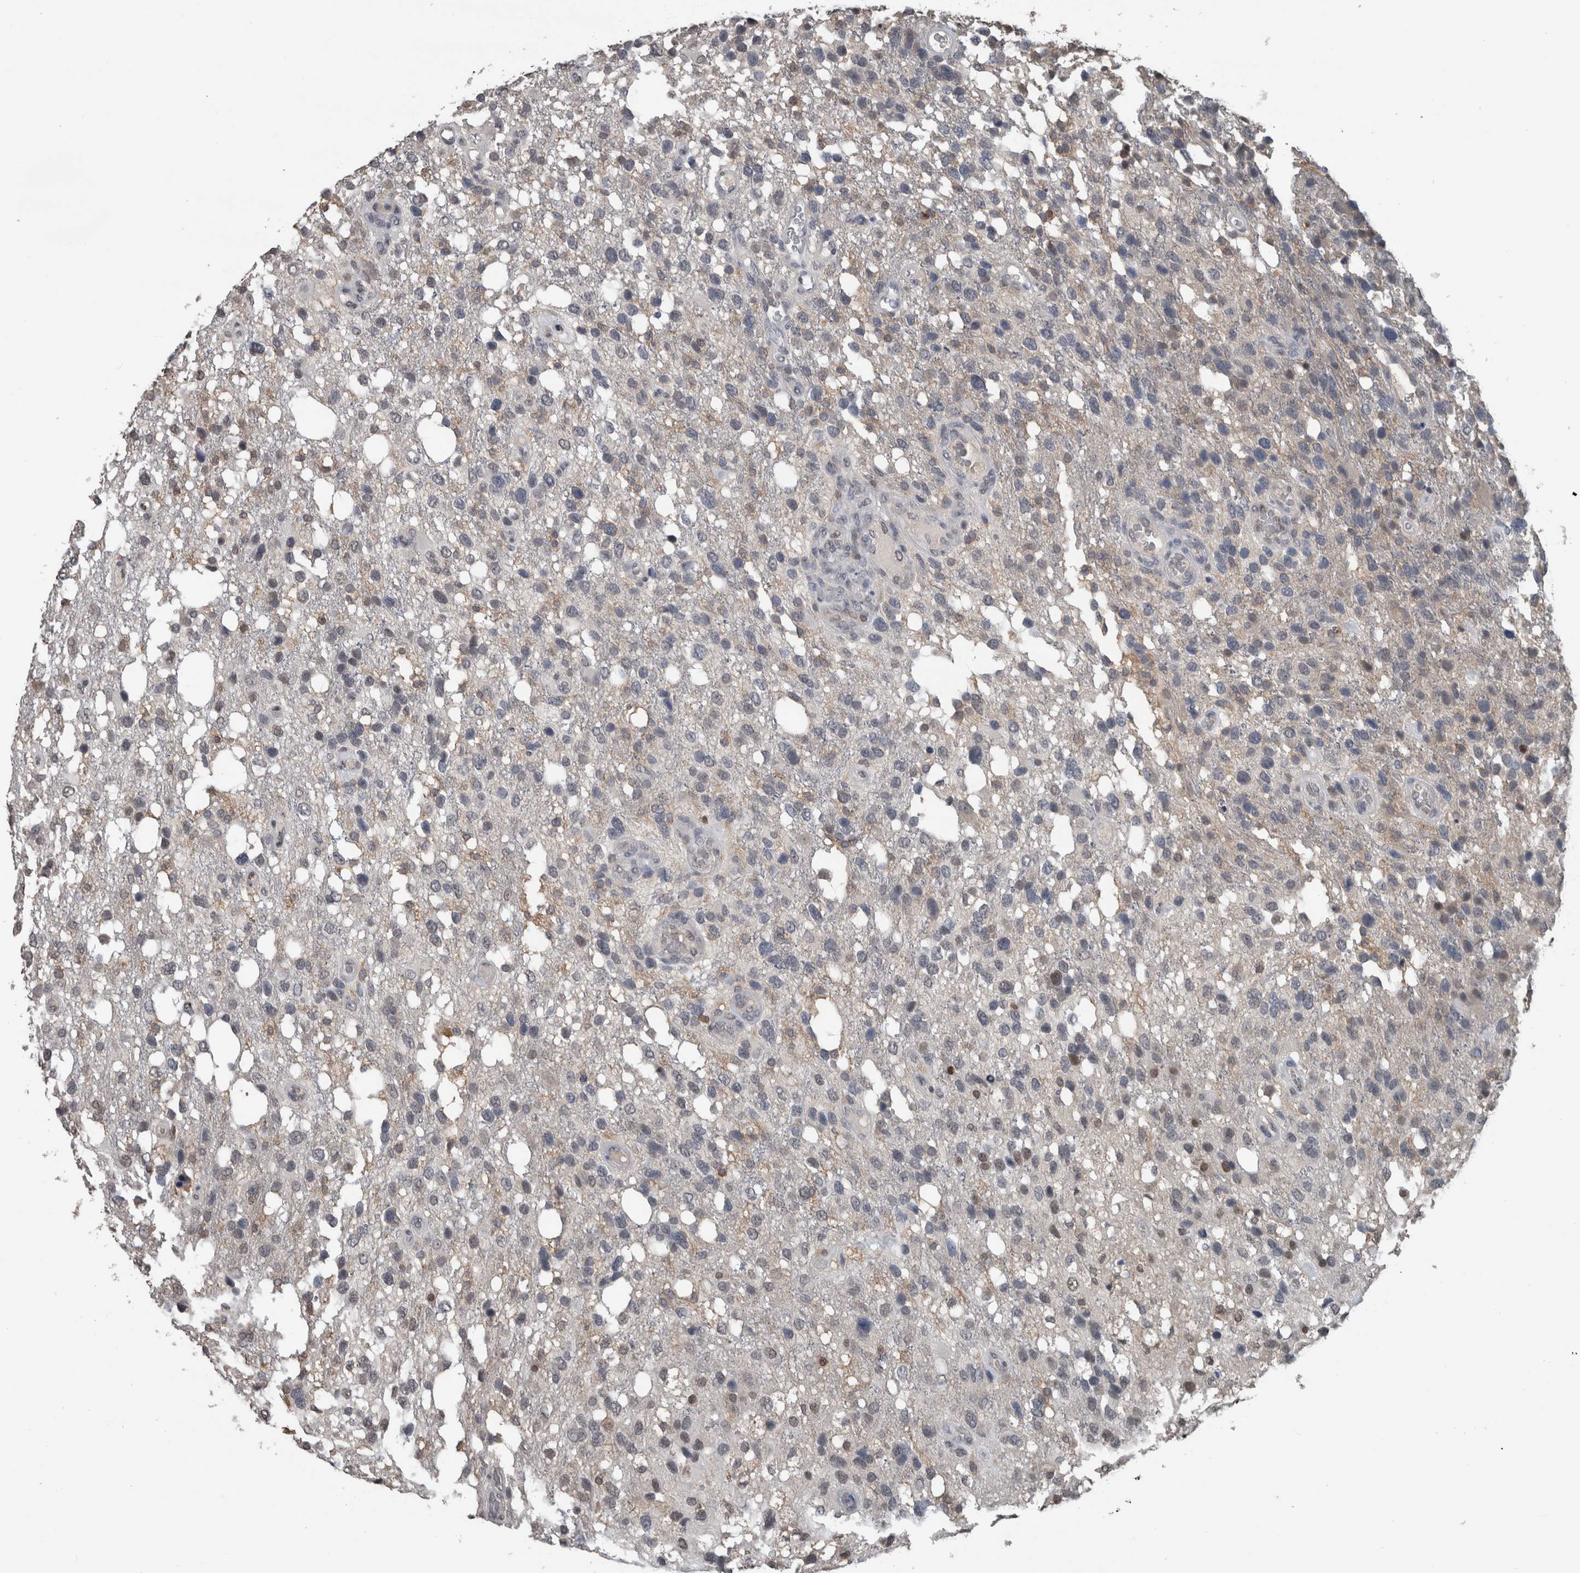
{"staining": {"intensity": "negative", "quantity": "none", "location": "none"}, "tissue": "glioma", "cell_type": "Tumor cells", "image_type": "cancer", "snomed": [{"axis": "morphology", "description": "Glioma, malignant, High grade"}, {"axis": "topography", "description": "Brain"}], "caption": "A micrograph of human glioma is negative for staining in tumor cells. (DAB (3,3'-diaminobenzidine) IHC visualized using brightfield microscopy, high magnification).", "gene": "MAFF", "patient": {"sex": "female", "age": 58}}